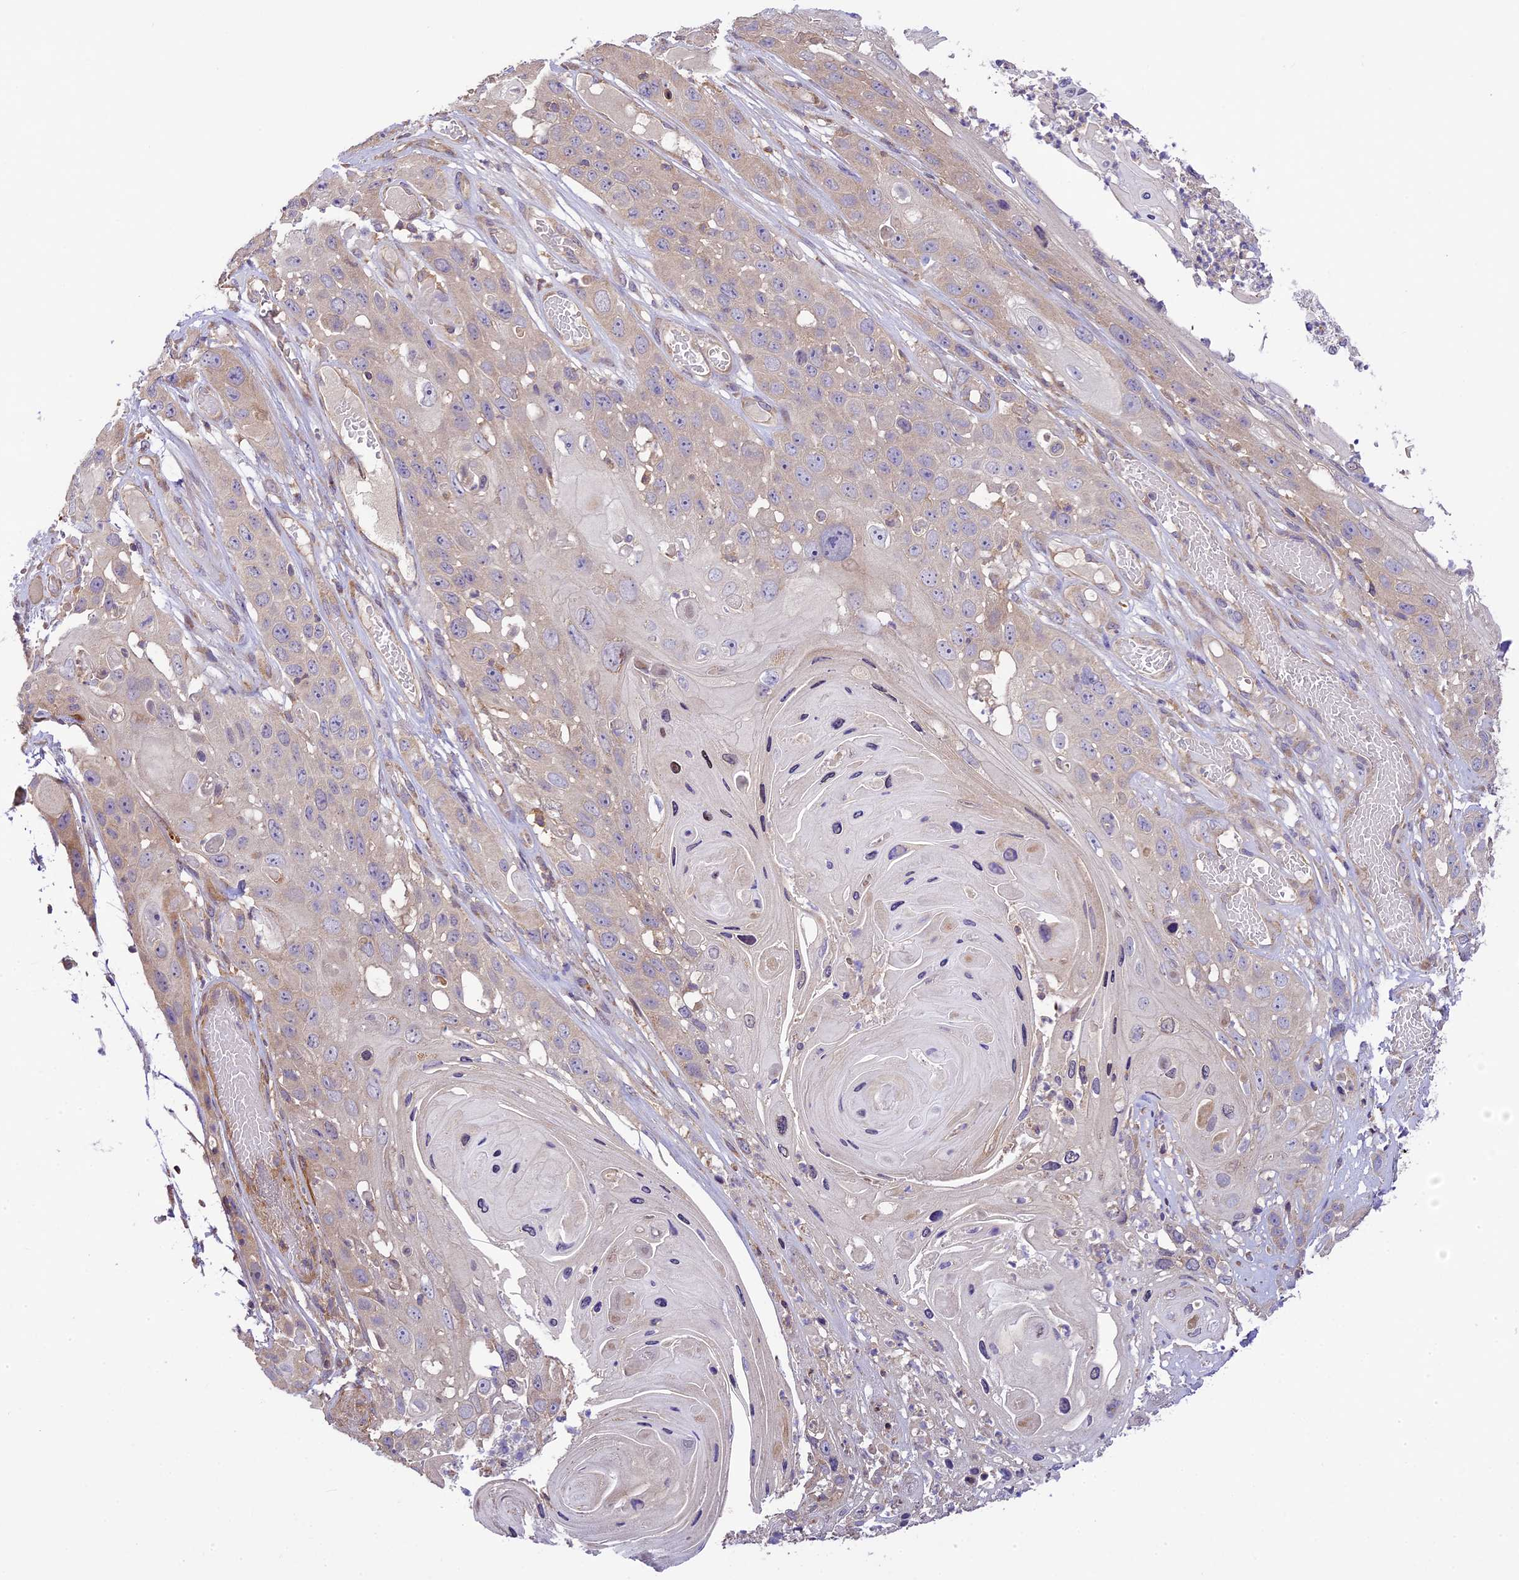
{"staining": {"intensity": "weak", "quantity": "<25%", "location": "cytoplasmic/membranous"}, "tissue": "skin cancer", "cell_type": "Tumor cells", "image_type": "cancer", "snomed": [{"axis": "morphology", "description": "Squamous cell carcinoma, NOS"}, {"axis": "topography", "description": "Skin"}], "caption": "Immunohistochemistry (IHC) of human skin squamous cell carcinoma exhibits no staining in tumor cells.", "gene": "WDR88", "patient": {"sex": "male", "age": 55}}